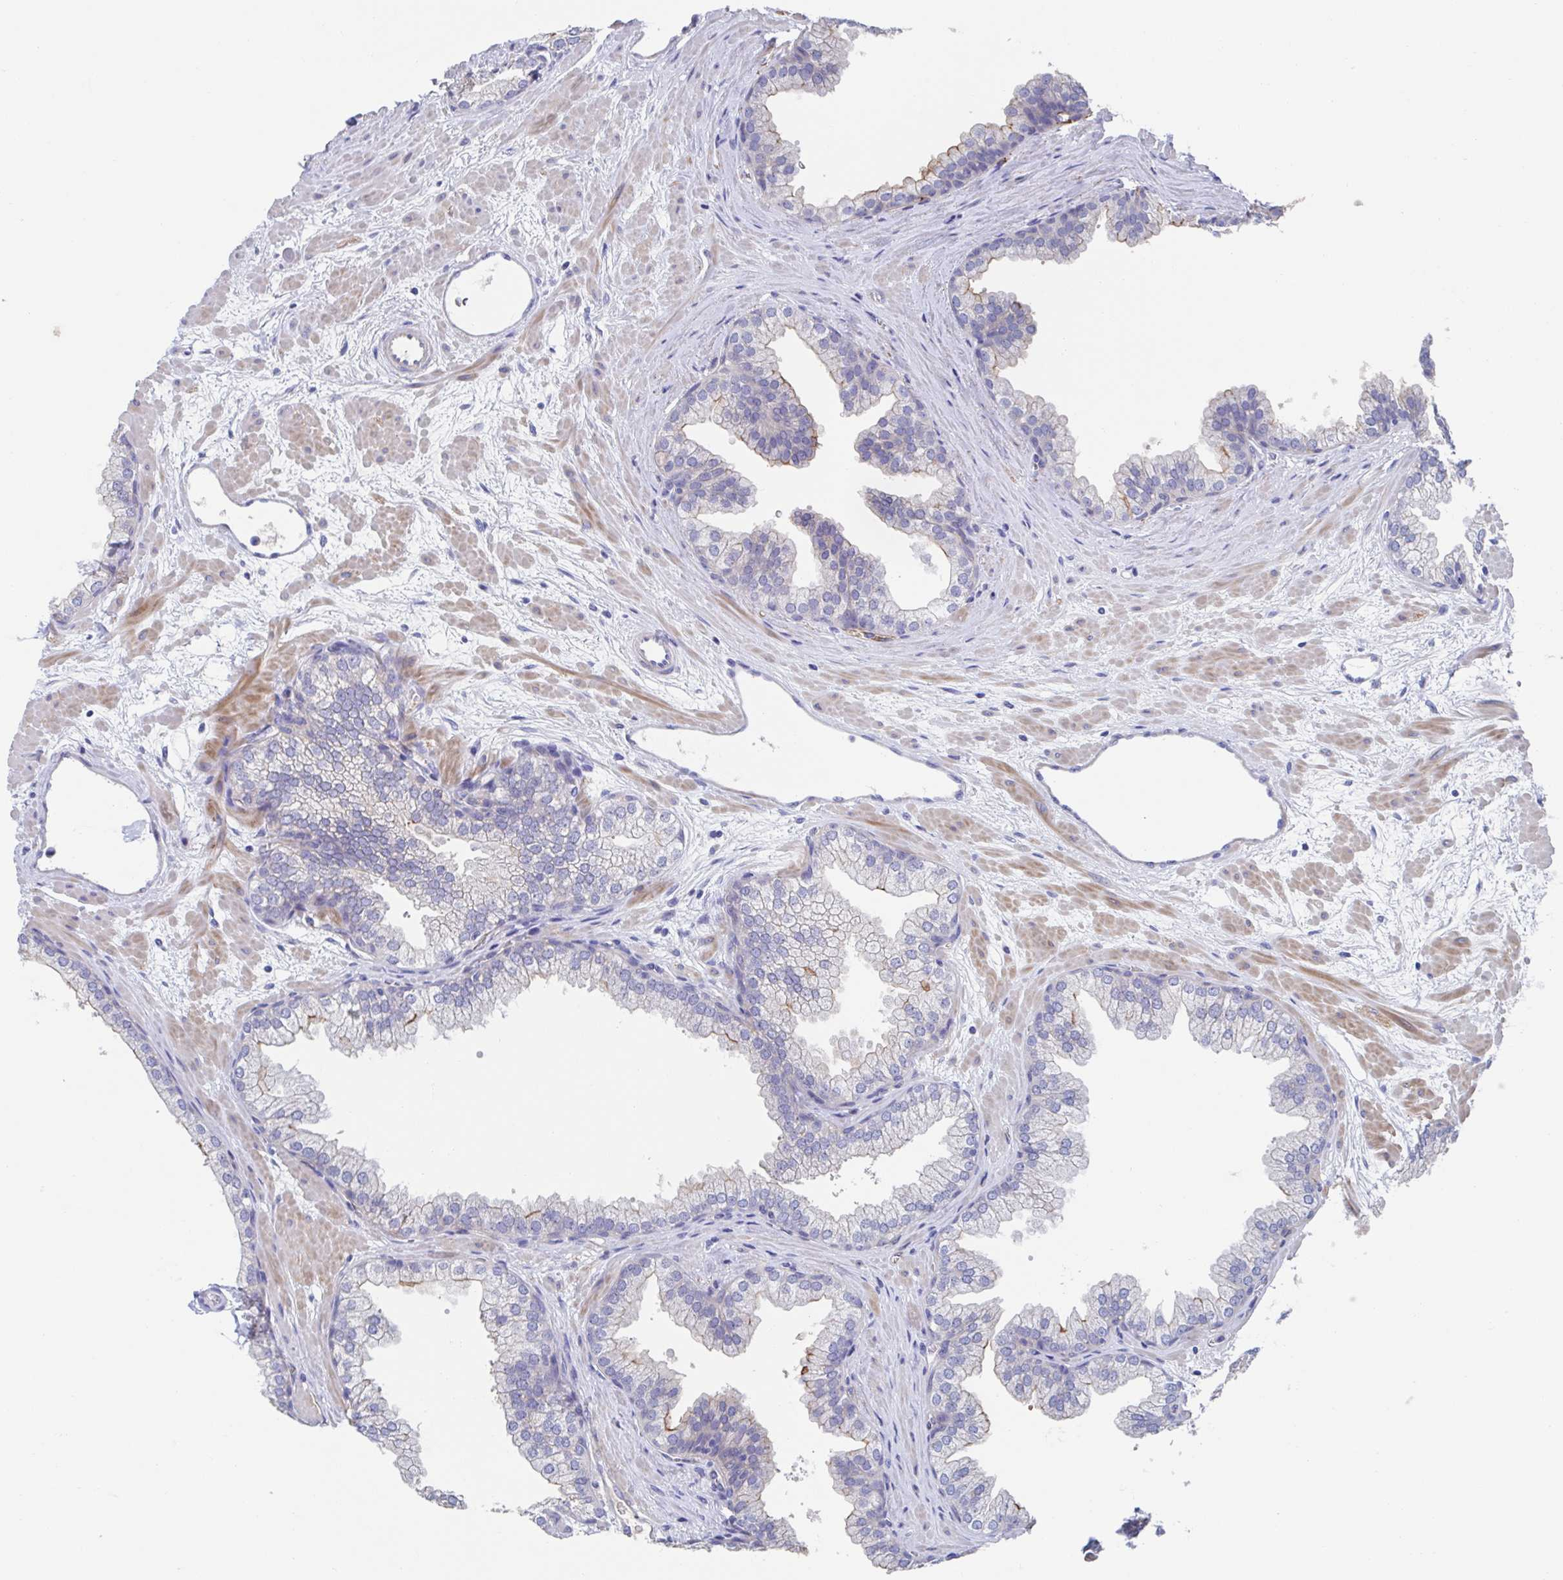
{"staining": {"intensity": "negative", "quantity": "none", "location": "none"}, "tissue": "prostate", "cell_type": "Glandular cells", "image_type": "normal", "snomed": [{"axis": "morphology", "description": "Normal tissue, NOS"}, {"axis": "topography", "description": "Prostate"}], "caption": "Glandular cells are negative for brown protein staining in normal prostate. (Brightfield microscopy of DAB (3,3'-diaminobenzidine) immunohistochemistry (IHC) at high magnification).", "gene": "CDH2", "patient": {"sex": "male", "age": 37}}